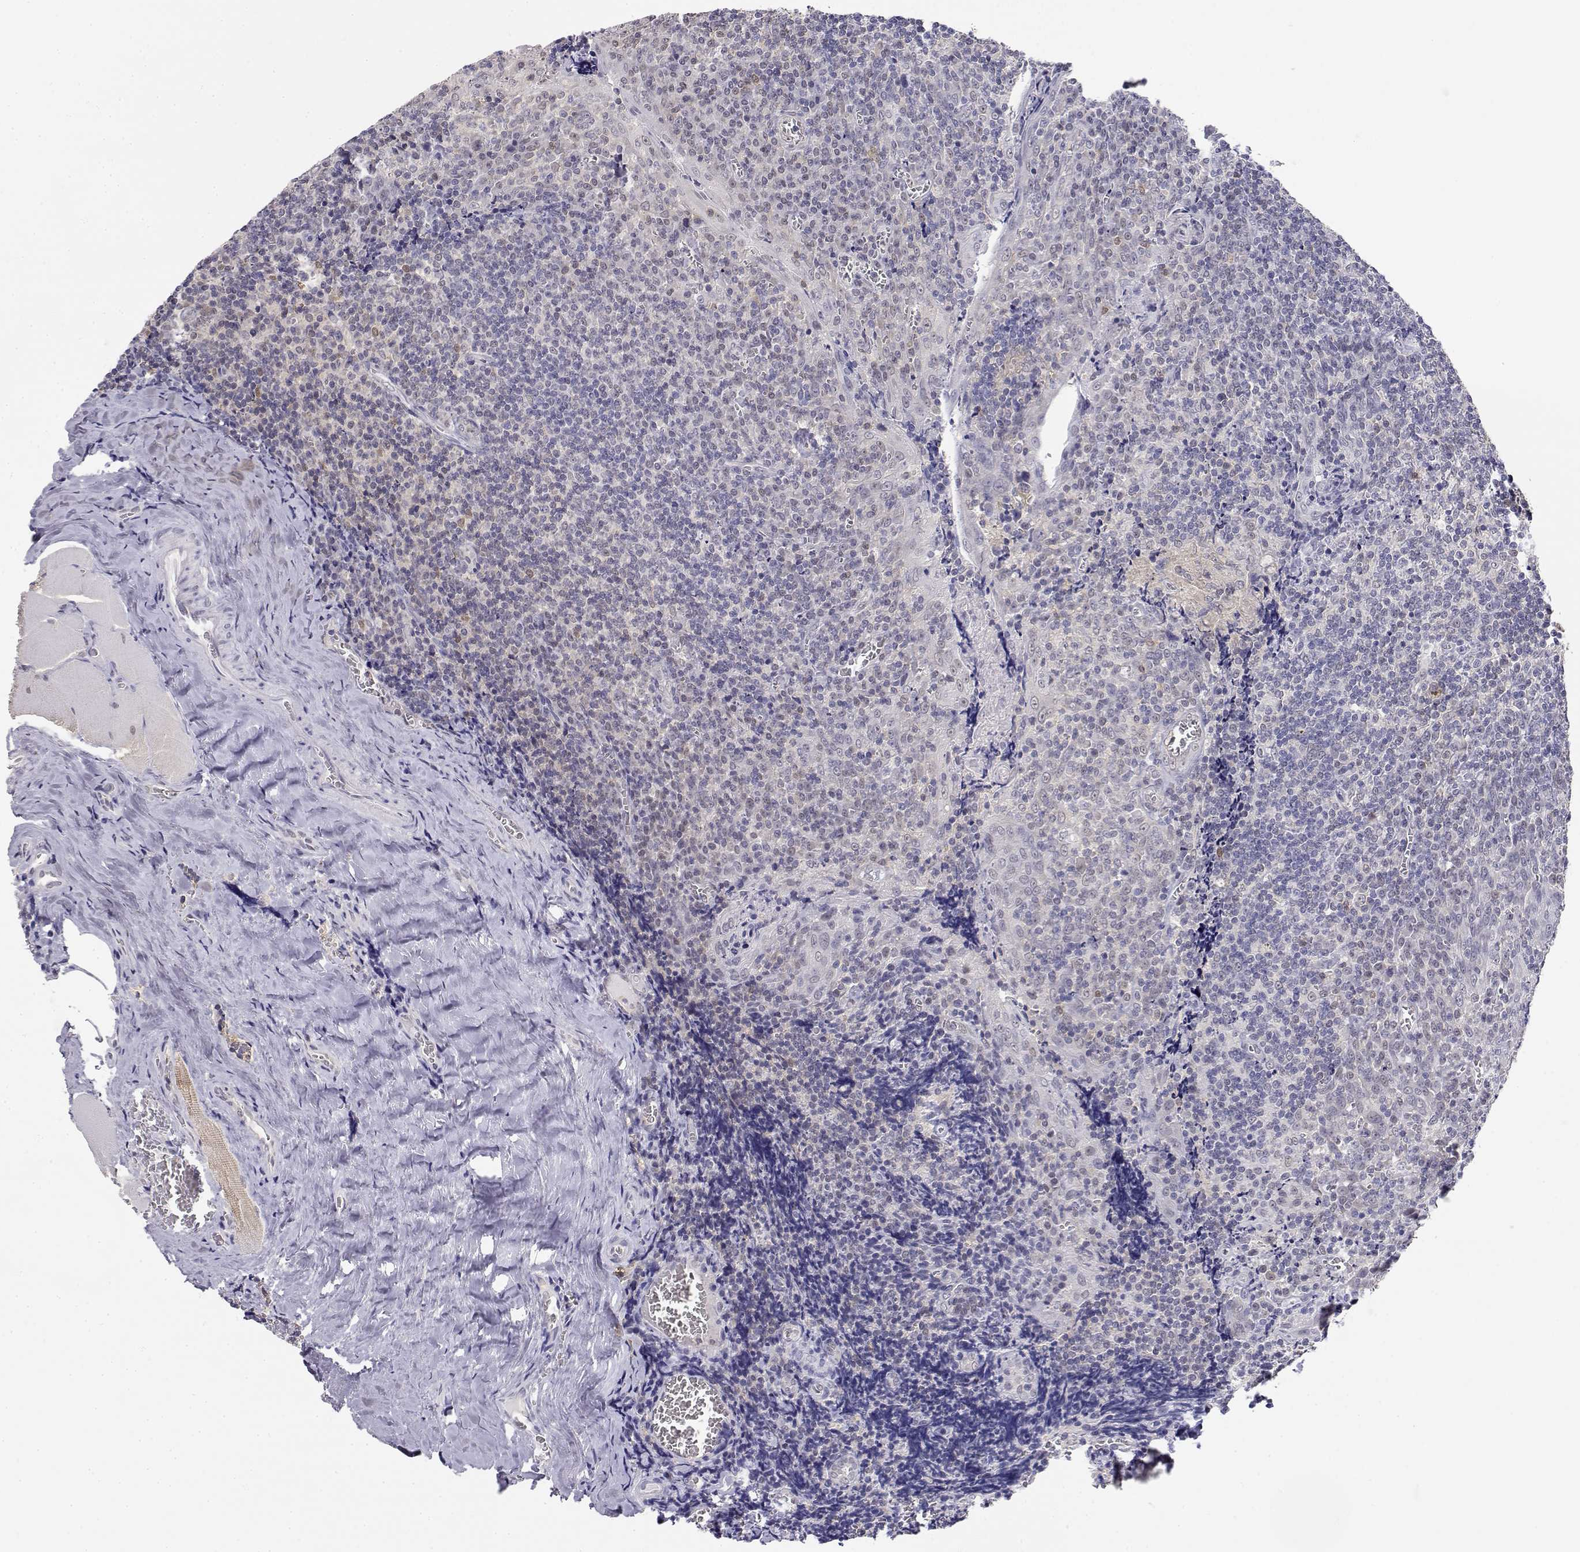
{"staining": {"intensity": "weak", "quantity": "<25%", "location": "cytoplasmic/membranous"}, "tissue": "tonsil", "cell_type": "Germinal center cells", "image_type": "normal", "snomed": [{"axis": "morphology", "description": "Normal tissue, NOS"}, {"axis": "morphology", "description": "Inflammation, NOS"}, {"axis": "topography", "description": "Tonsil"}], "caption": "This is a photomicrograph of immunohistochemistry (IHC) staining of unremarkable tonsil, which shows no expression in germinal center cells. The staining is performed using DAB brown chromogen with nuclei counter-stained in using hematoxylin.", "gene": "ADA", "patient": {"sex": "female", "age": 31}}